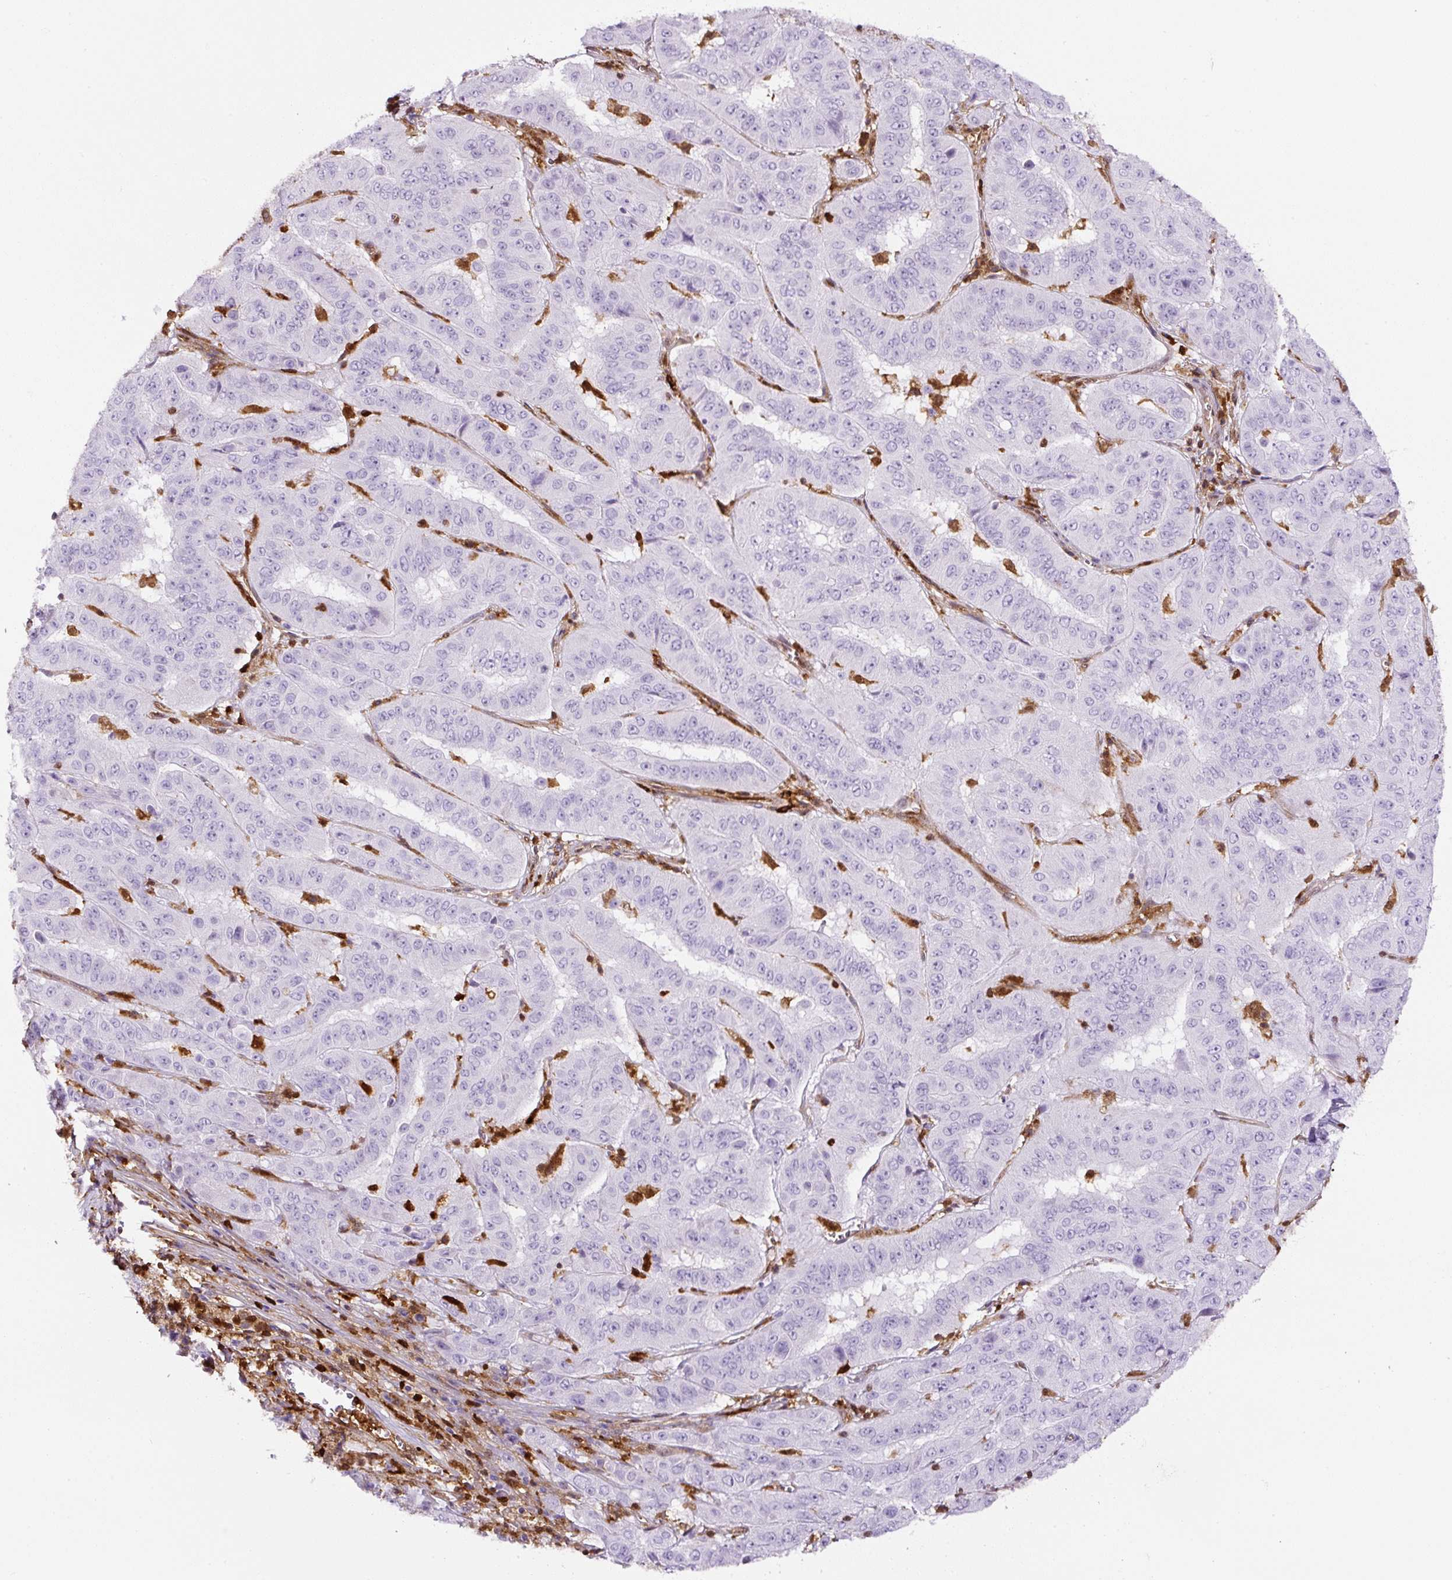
{"staining": {"intensity": "negative", "quantity": "none", "location": "none"}, "tissue": "pancreatic cancer", "cell_type": "Tumor cells", "image_type": "cancer", "snomed": [{"axis": "morphology", "description": "Adenocarcinoma, NOS"}, {"axis": "topography", "description": "Pancreas"}], "caption": "Immunohistochemistry (IHC) histopathology image of neoplastic tissue: human adenocarcinoma (pancreatic) stained with DAB (3,3'-diaminobenzidine) displays no significant protein expression in tumor cells.", "gene": "ANXA1", "patient": {"sex": "male", "age": 63}}